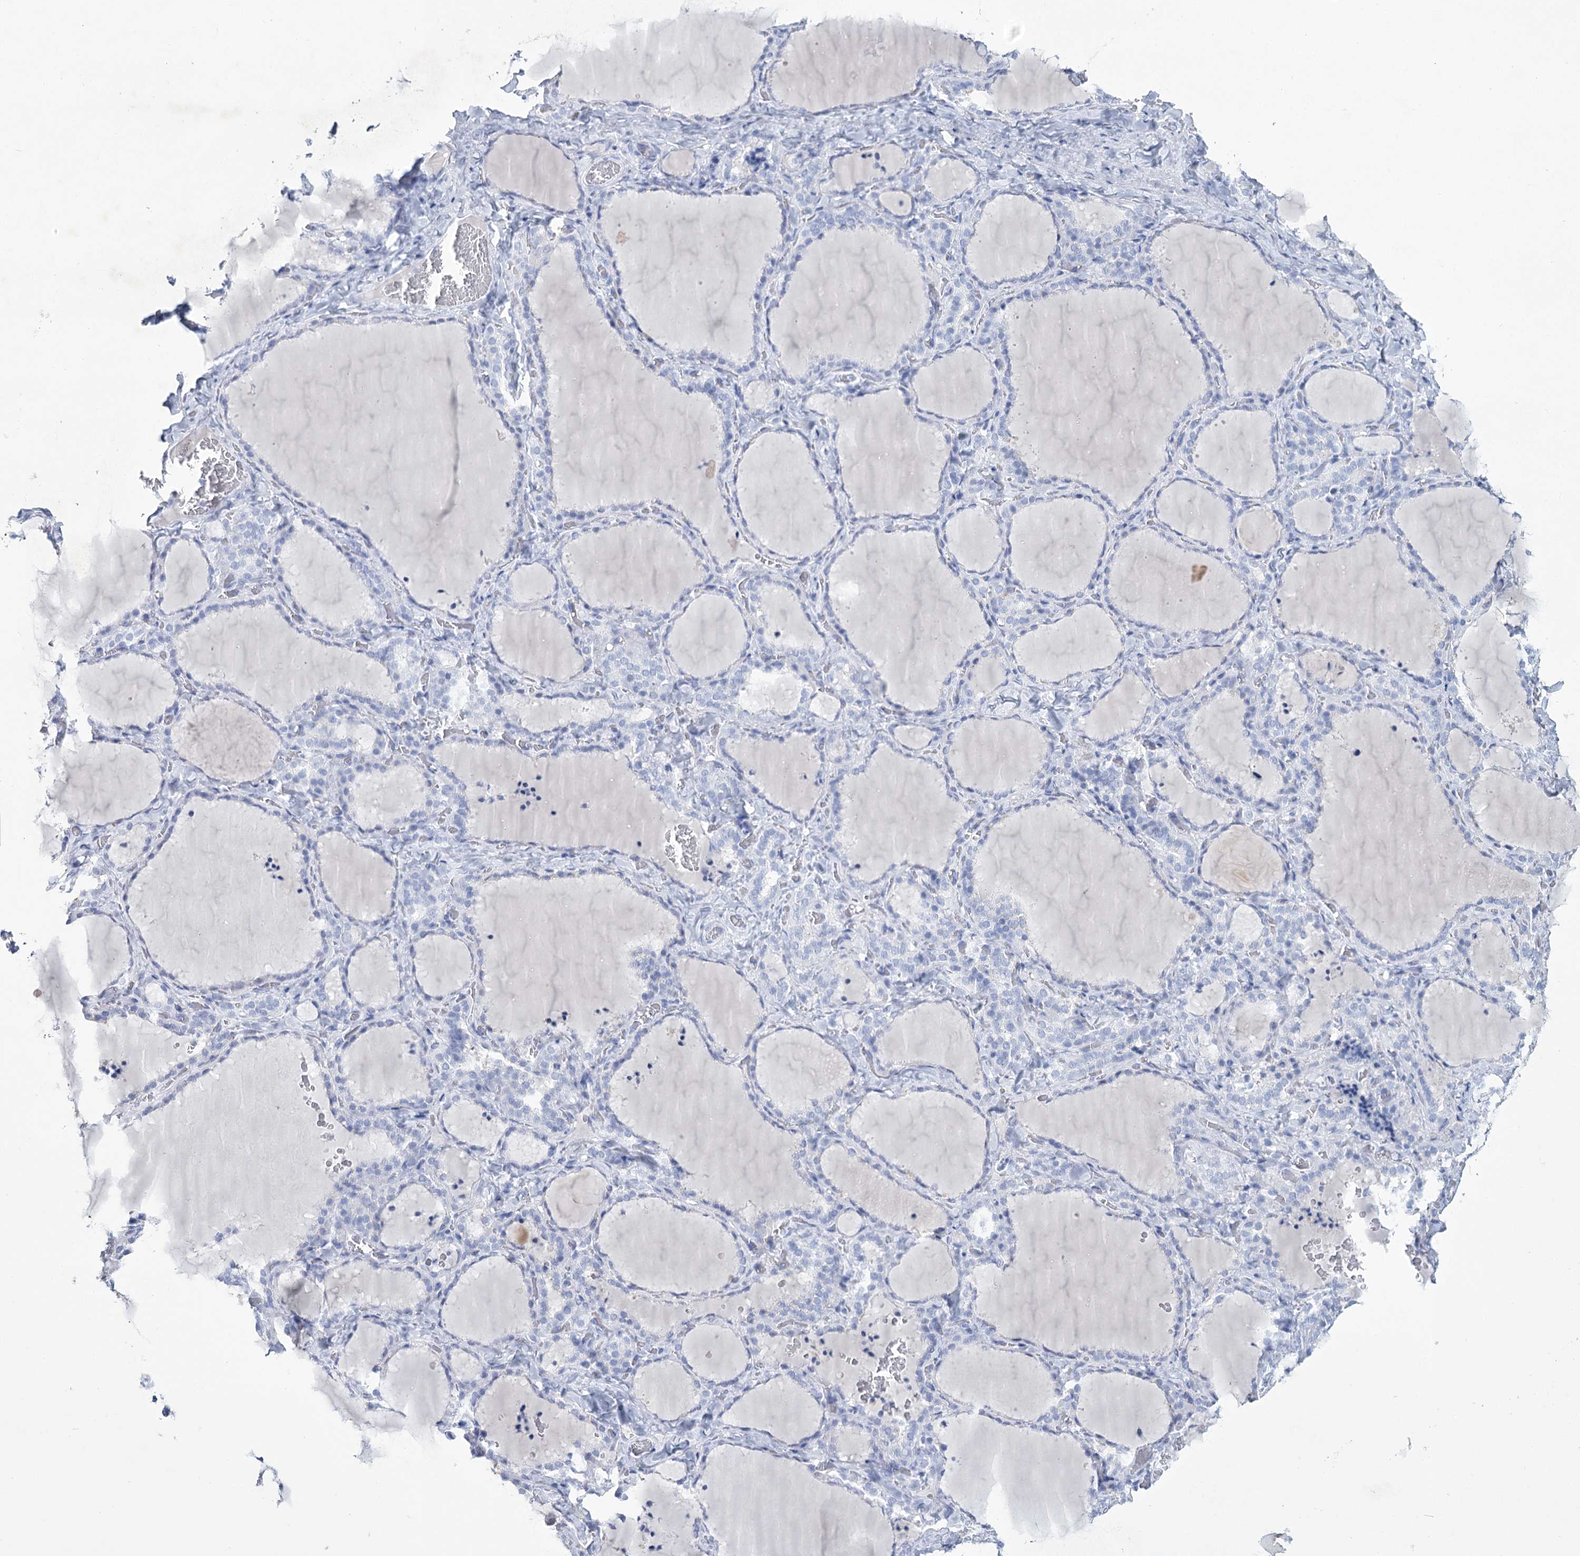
{"staining": {"intensity": "negative", "quantity": "none", "location": "none"}, "tissue": "thyroid gland", "cell_type": "Glandular cells", "image_type": "normal", "snomed": [{"axis": "morphology", "description": "Normal tissue, NOS"}, {"axis": "topography", "description": "Thyroid gland"}], "caption": "This is an immunohistochemistry photomicrograph of benign human thyroid gland. There is no expression in glandular cells.", "gene": "RNF186", "patient": {"sex": "female", "age": 22}}